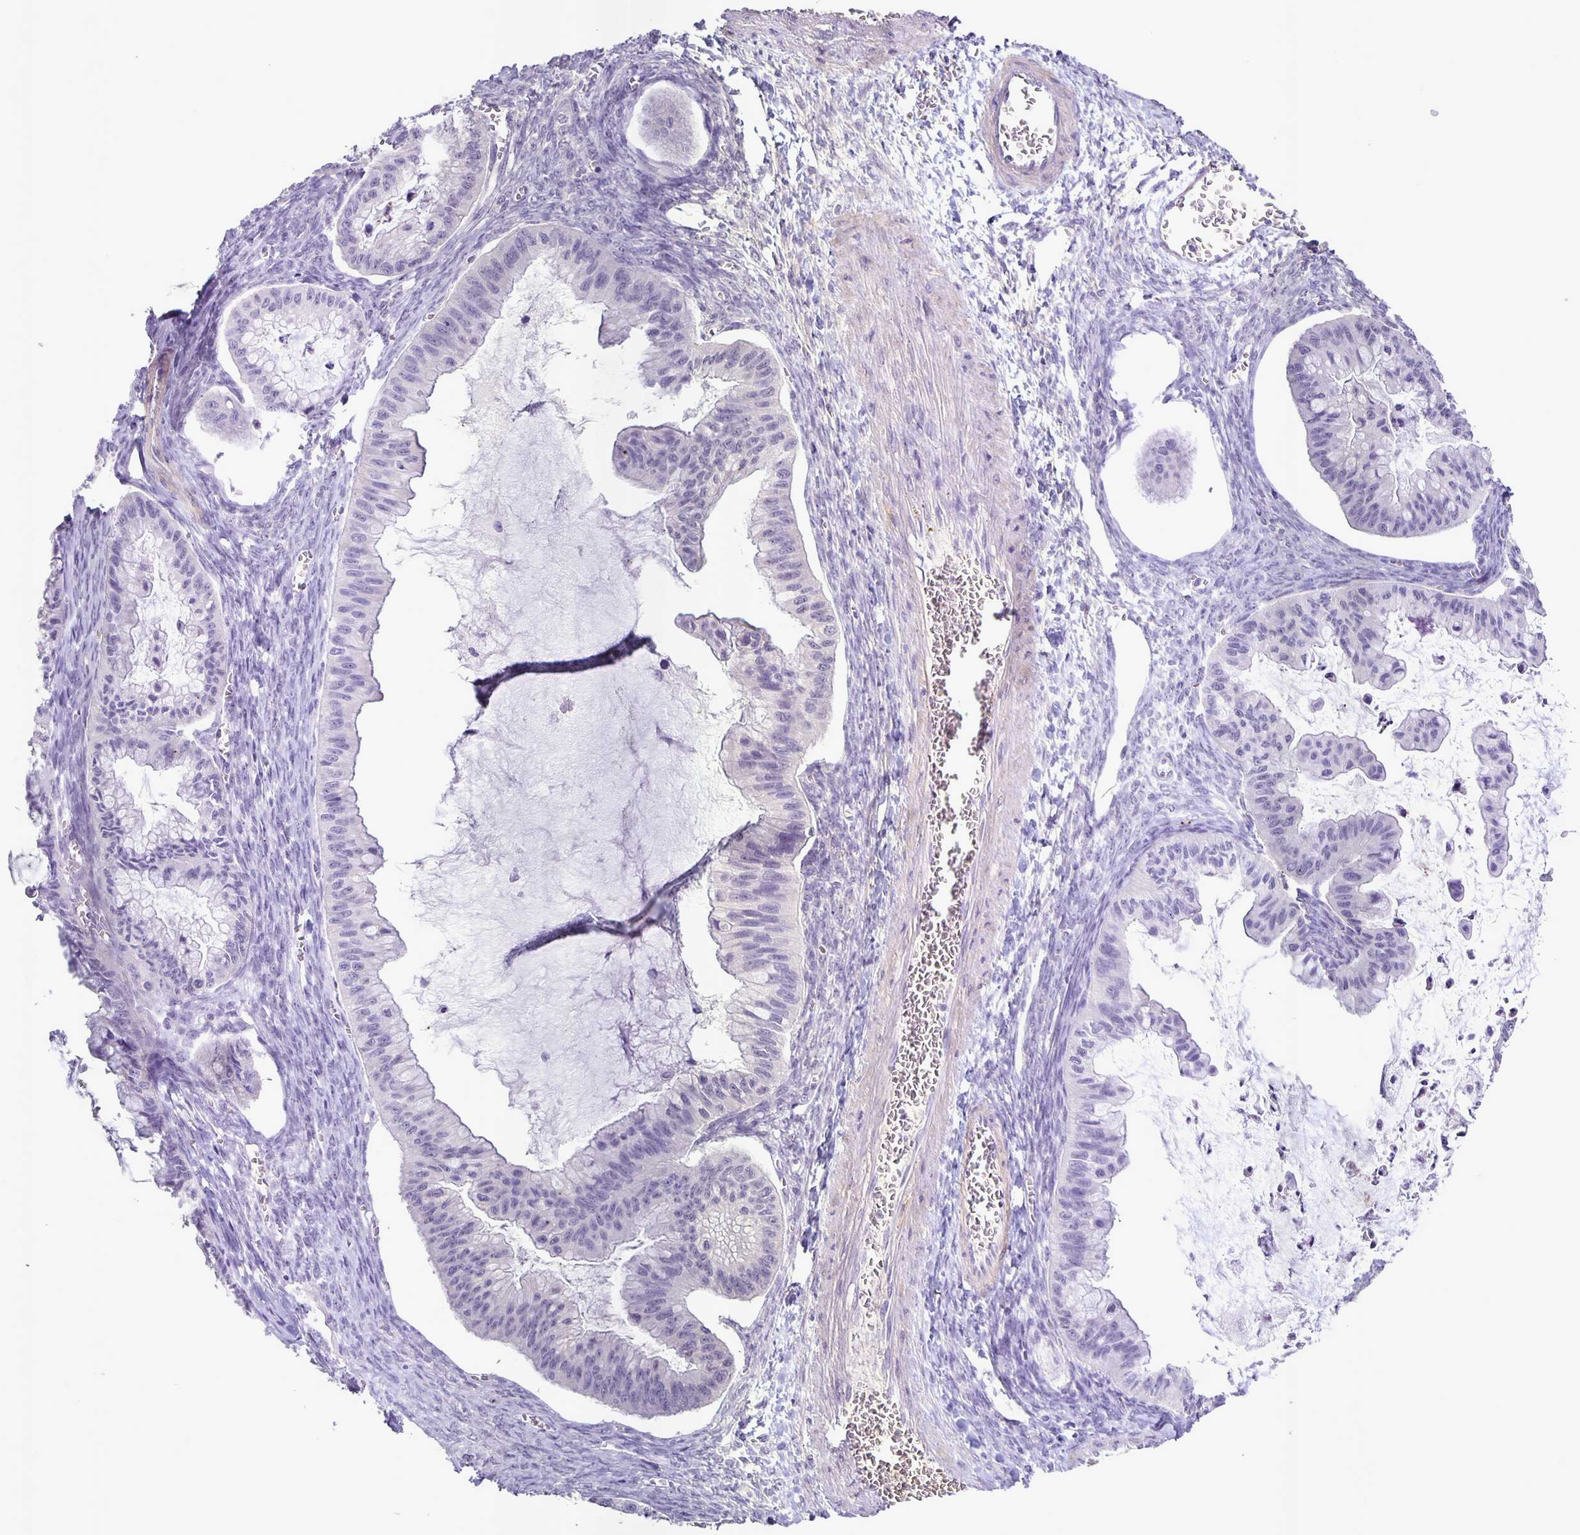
{"staining": {"intensity": "negative", "quantity": "none", "location": "none"}, "tissue": "ovarian cancer", "cell_type": "Tumor cells", "image_type": "cancer", "snomed": [{"axis": "morphology", "description": "Cystadenocarcinoma, mucinous, NOS"}, {"axis": "topography", "description": "Ovary"}], "caption": "High power microscopy image of an IHC photomicrograph of mucinous cystadenocarcinoma (ovarian), revealing no significant positivity in tumor cells. Nuclei are stained in blue.", "gene": "SRCIN1", "patient": {"sex": "female", "age": 72}}